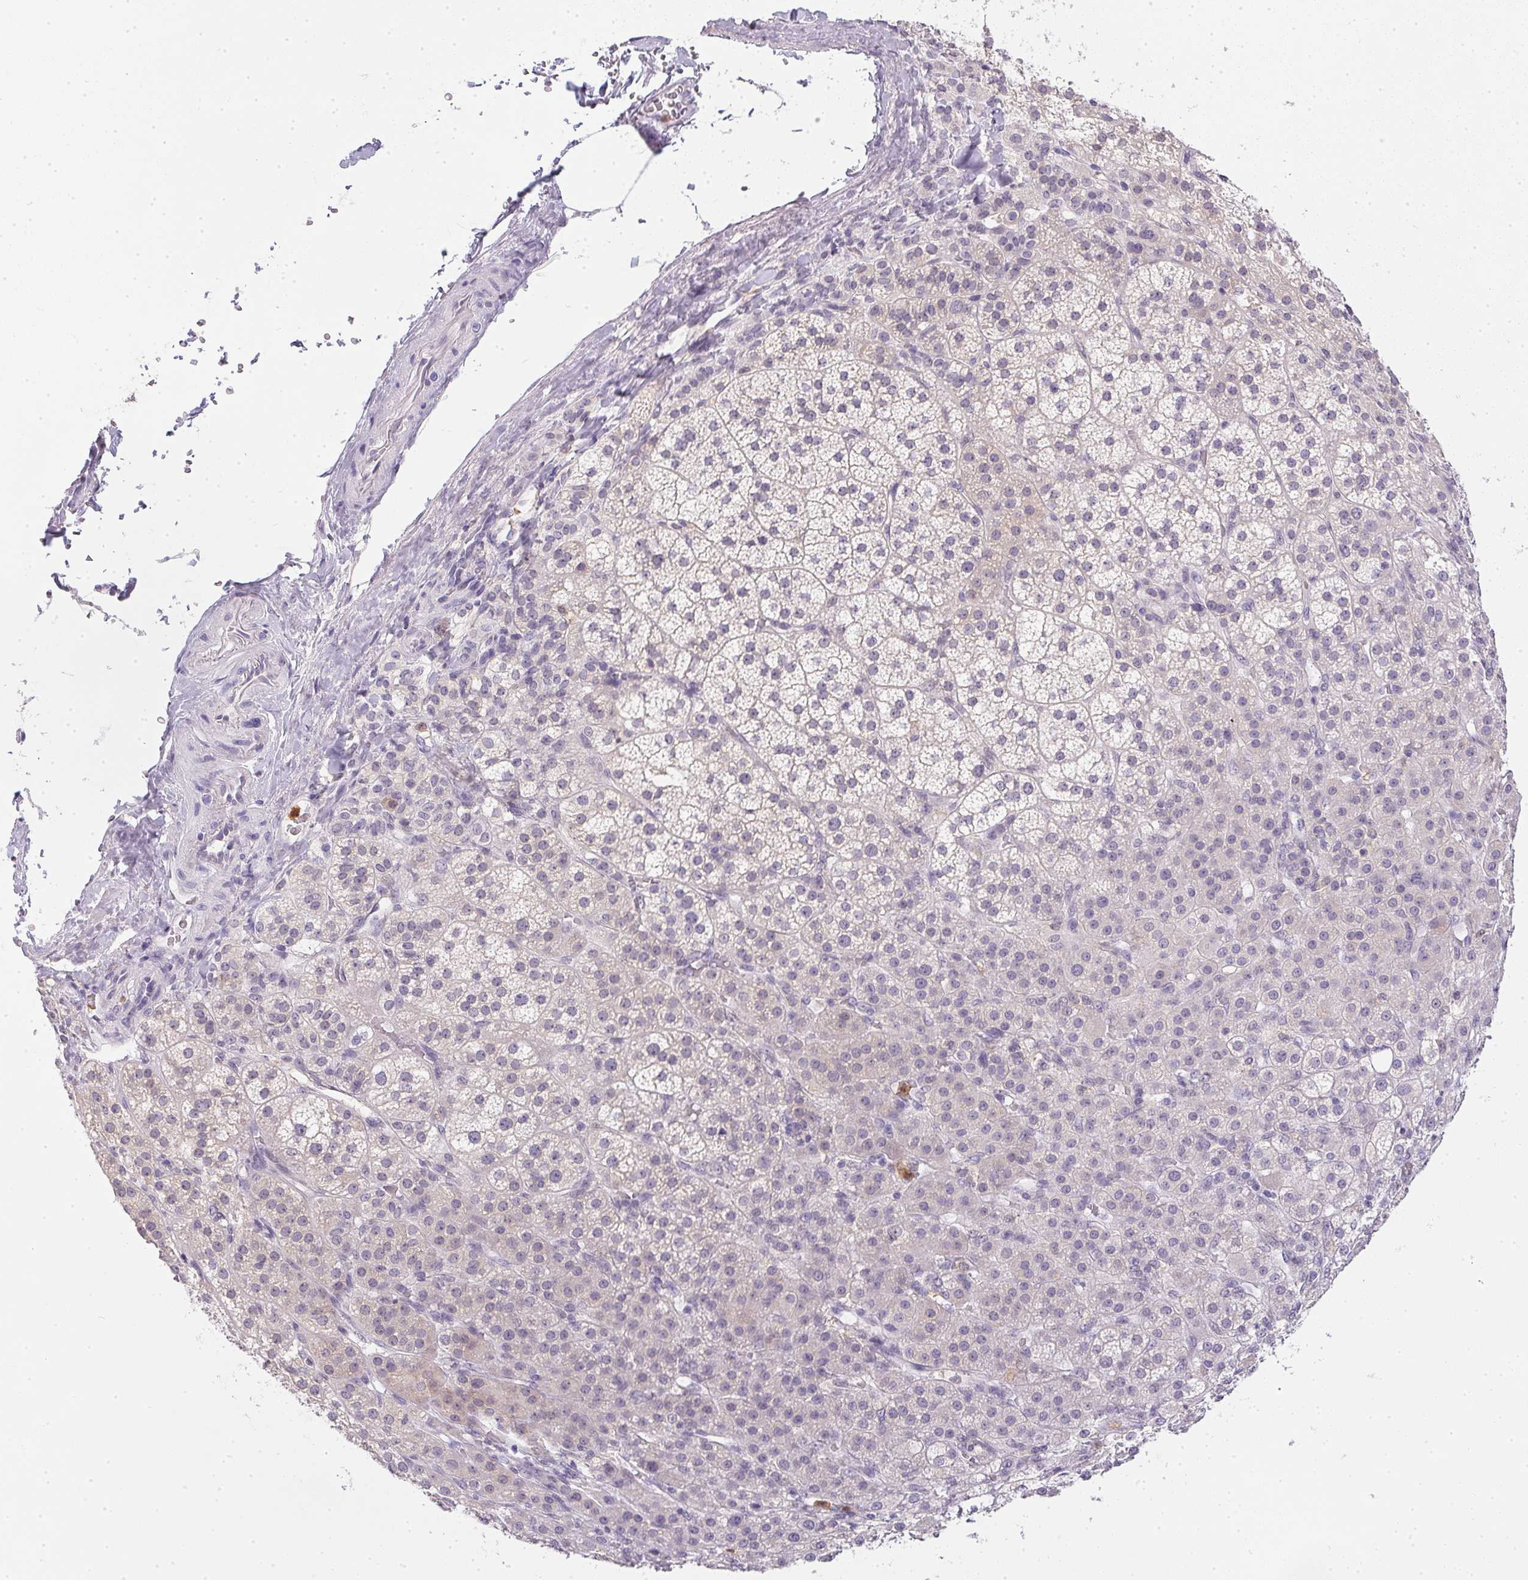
{"staining": {"intensity": "negative", "quantity": "none", "location": "none"}, "tissue": "adrenal gland", "cell_type": "Glandular cells", "image_type": "normal", "snomed": [{"axis": "morphology", "description": "Normal tissue, NOS"}, {"axis": "topography", "description": "Adrenal gland"}], "caption": "IHC histopathology image of benign human adrenal gland stained for a protein (brown), which shows no positivity in glandular cells. The staining was performed using DAB to visualize the protein expression in brown, while the nuclei were stained in blue with hematoxylin (Magnification: 20x).", "gene": "DNAJC5G", "patient": {"sex": "female", "age": 60}}